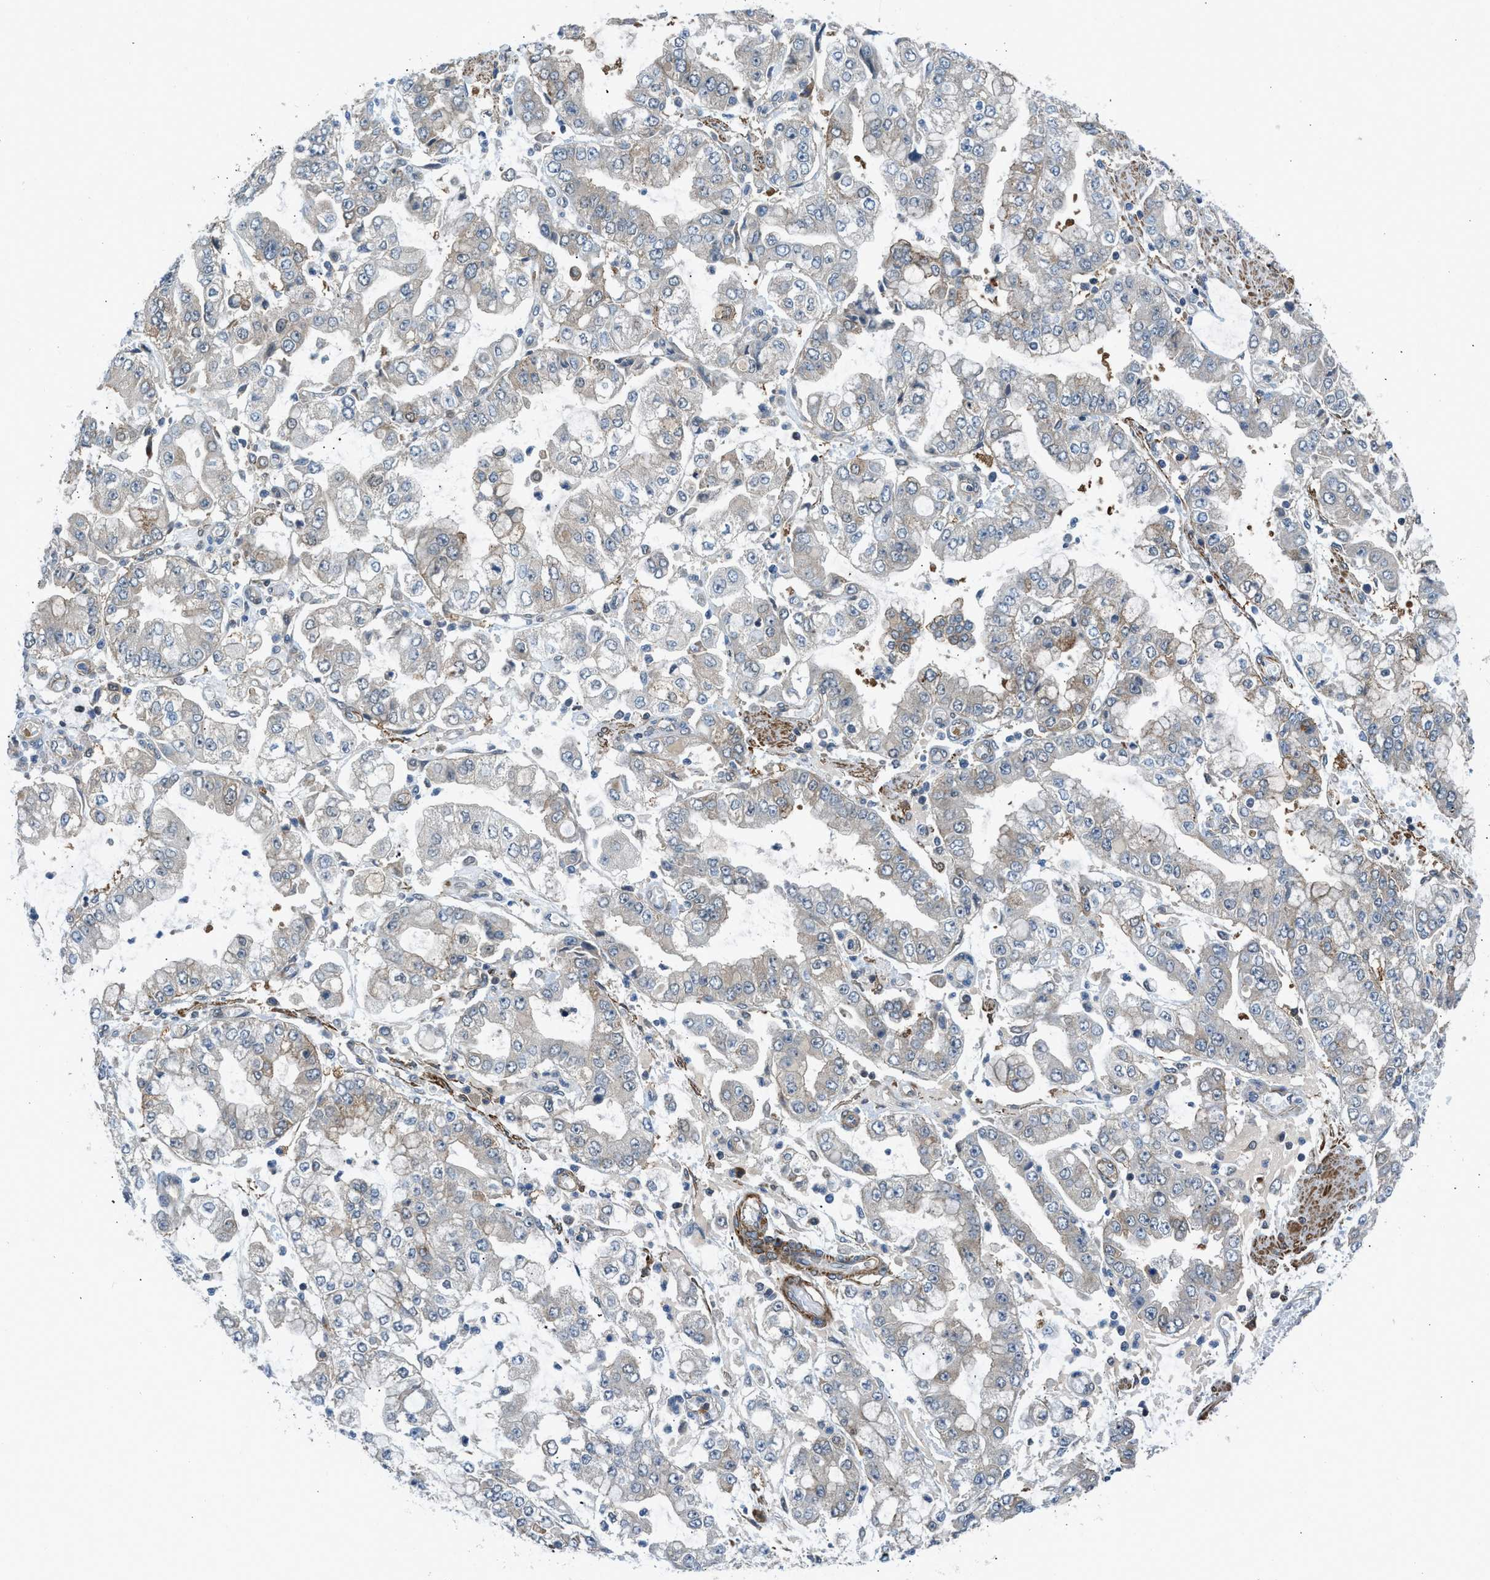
{"staining": {"intensity": "weak", "quantity": "<25%", "location": "cytoplasmic/membranous"}, "tissue": "stomach cancer", "cell_type": "Tumor cells", "image_type": "cancer", "snomed": [{"axis": "morphology", "description": "Adenocarcinoma, NOS"}, {"axis": "topography", "description": "Stomach"}], "caption": "Adenocarcinoma (stomach) was stained to show a protein in brown. There is no significant staining in tumor cells. Brightfield microscopy of immunohistochemistry (IHC) stained with DAB (3,3'-diaminobenzidine) (brown) and hematoxylin (blue), captured at high magnification.", "gene": "SESN2", "patient": {"sex": "male", "age": 76}}